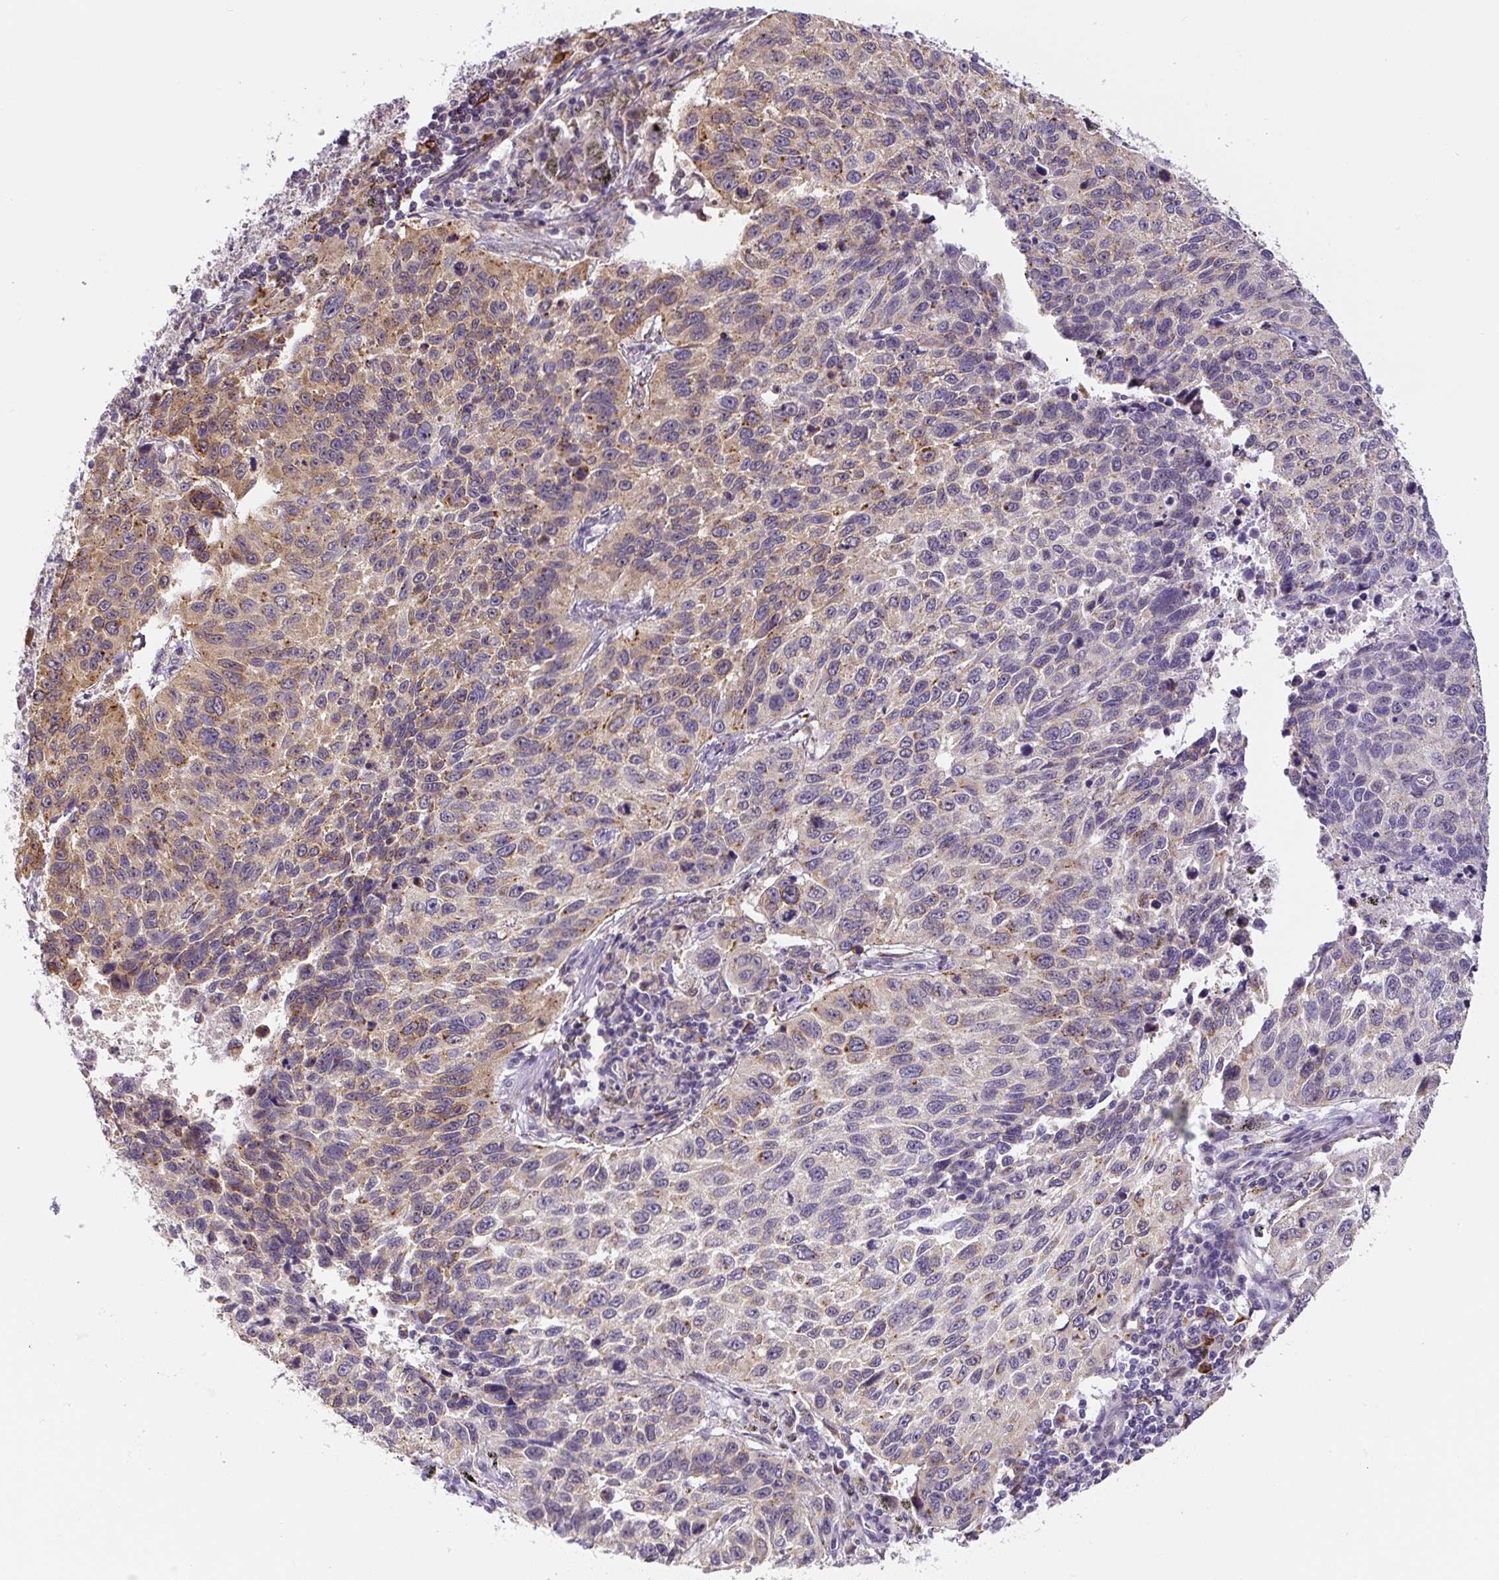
{"staining": {"intensity": "moderate", "quantity": "25%-75%", "location": "cytoplasmic/membranous"}, "tissue": "lung cancer", "cell_type": "Tumor cells", "image_type": "cancer", "snomed": [{"axis": "morphology", "description": "Squamous cell carcinoma, NOS"}, {"axis": "topography", "description": "Lung"}], "caption": "An IHC micrograph of tumor tissue is shown. Protein staining in brown shows moderate cytoplasmic/membranous positivity in lung cancer within tumor cells.", "gene": "PLA2G4A", "patient": {"sex": "male", "age": 62}}